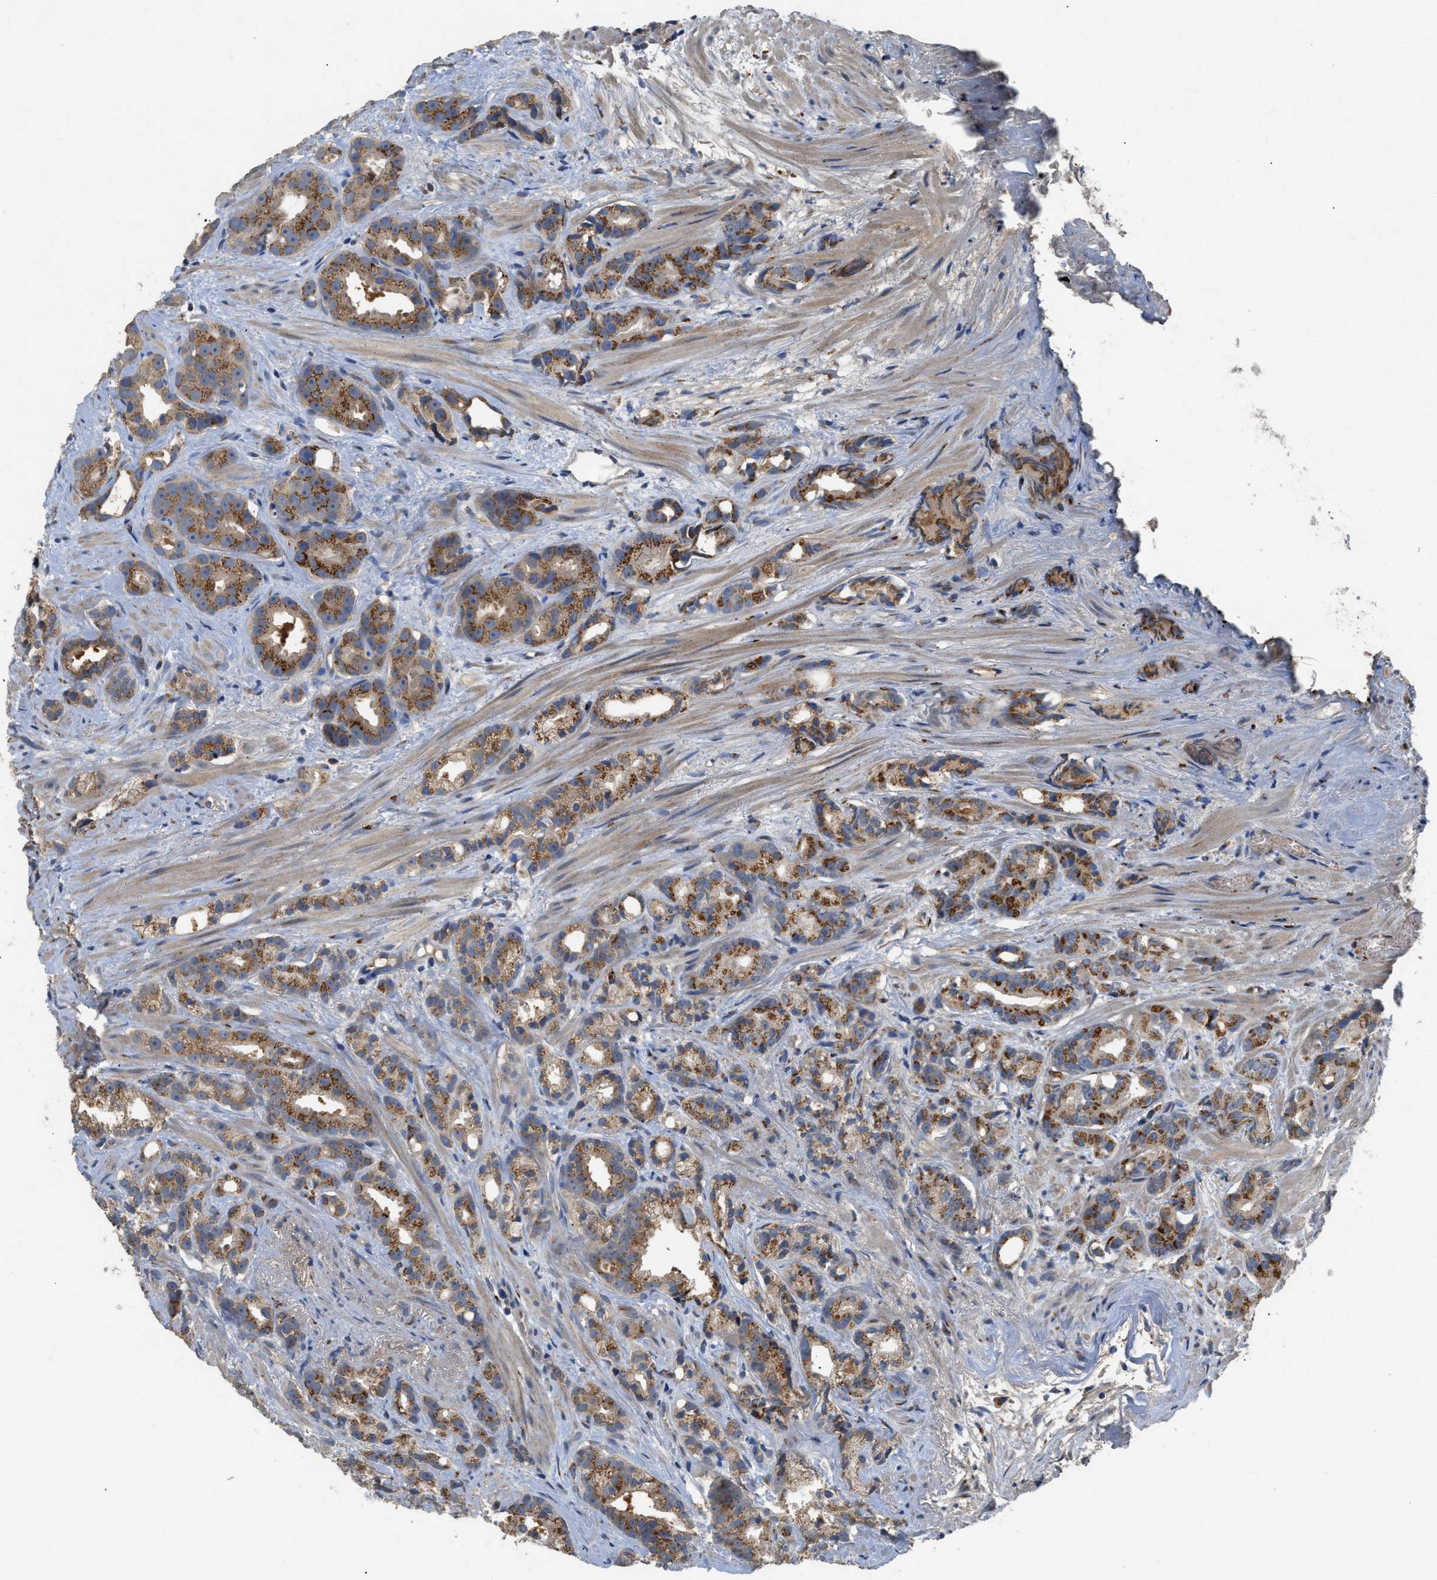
{"staining": {"intensity": "moderate", "quantity": ">75%", "location": "cytoplasmic/membranous"}, "tissue": "prostate cancer", "cell_type": "Tumor cells", "image_type": "cancer", "snomed": [{"axis": "morphology", "description": "Adenocarcinoma, Low grade"}, {"axis": "topography", "description": "Prostate"}], "caption": "Immunohistochemical staining of prostate cancer (low-grade adenocarcinoma) reveals moderate cytoplasmic/membranous protein positivity in about >75% of tumor cells. (DAB (3,3'-diaminobenzidine) = brown stain, brightfield microscopy at high magnification).", "gene": "SIK2", "patient": {"sex": "male", "age": 89}}